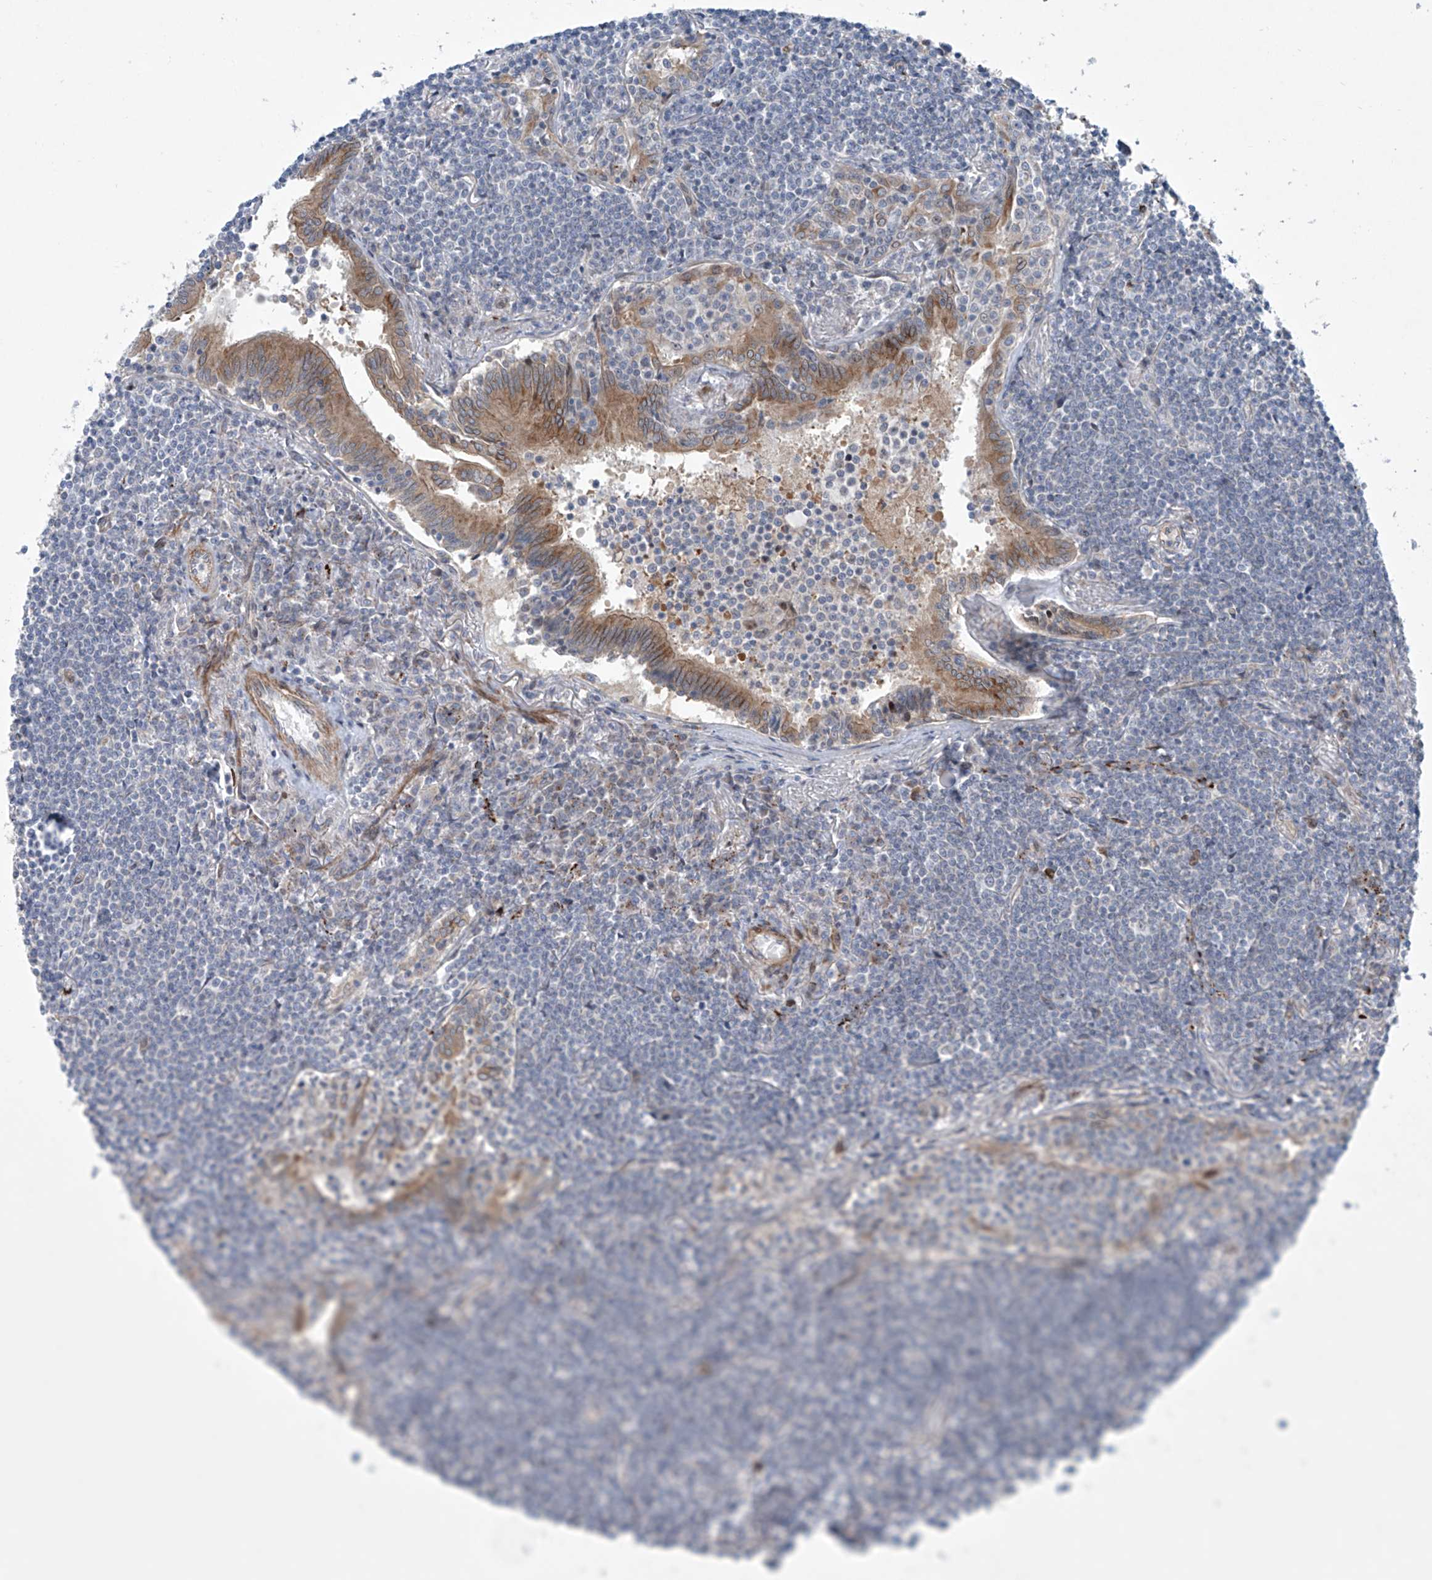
{"staining": {"intensity": "negative", "quantity": "none", "location": "none"}, "tissue": "lymphoma", "cell_type": "Tumor cells", "image_type": "cancer", "snomed": [{"axis": "morphology", "description": "Malignant lymphoma, non-Hodgkin's type, Low grade"}, {"axis": "topography", "description": "Lung"}], "caption": "High power microscopy image of an IHC photomicrograph of lymphoma, revealing no significant expression in tumor cells. (Brightfield microscopy of DAB (3,3'-diaminobenzidine) immunohistochemistry (IHC) at high magnification).", "gene": "KLC4", "patient": {"sex": "female", "age": 71}}